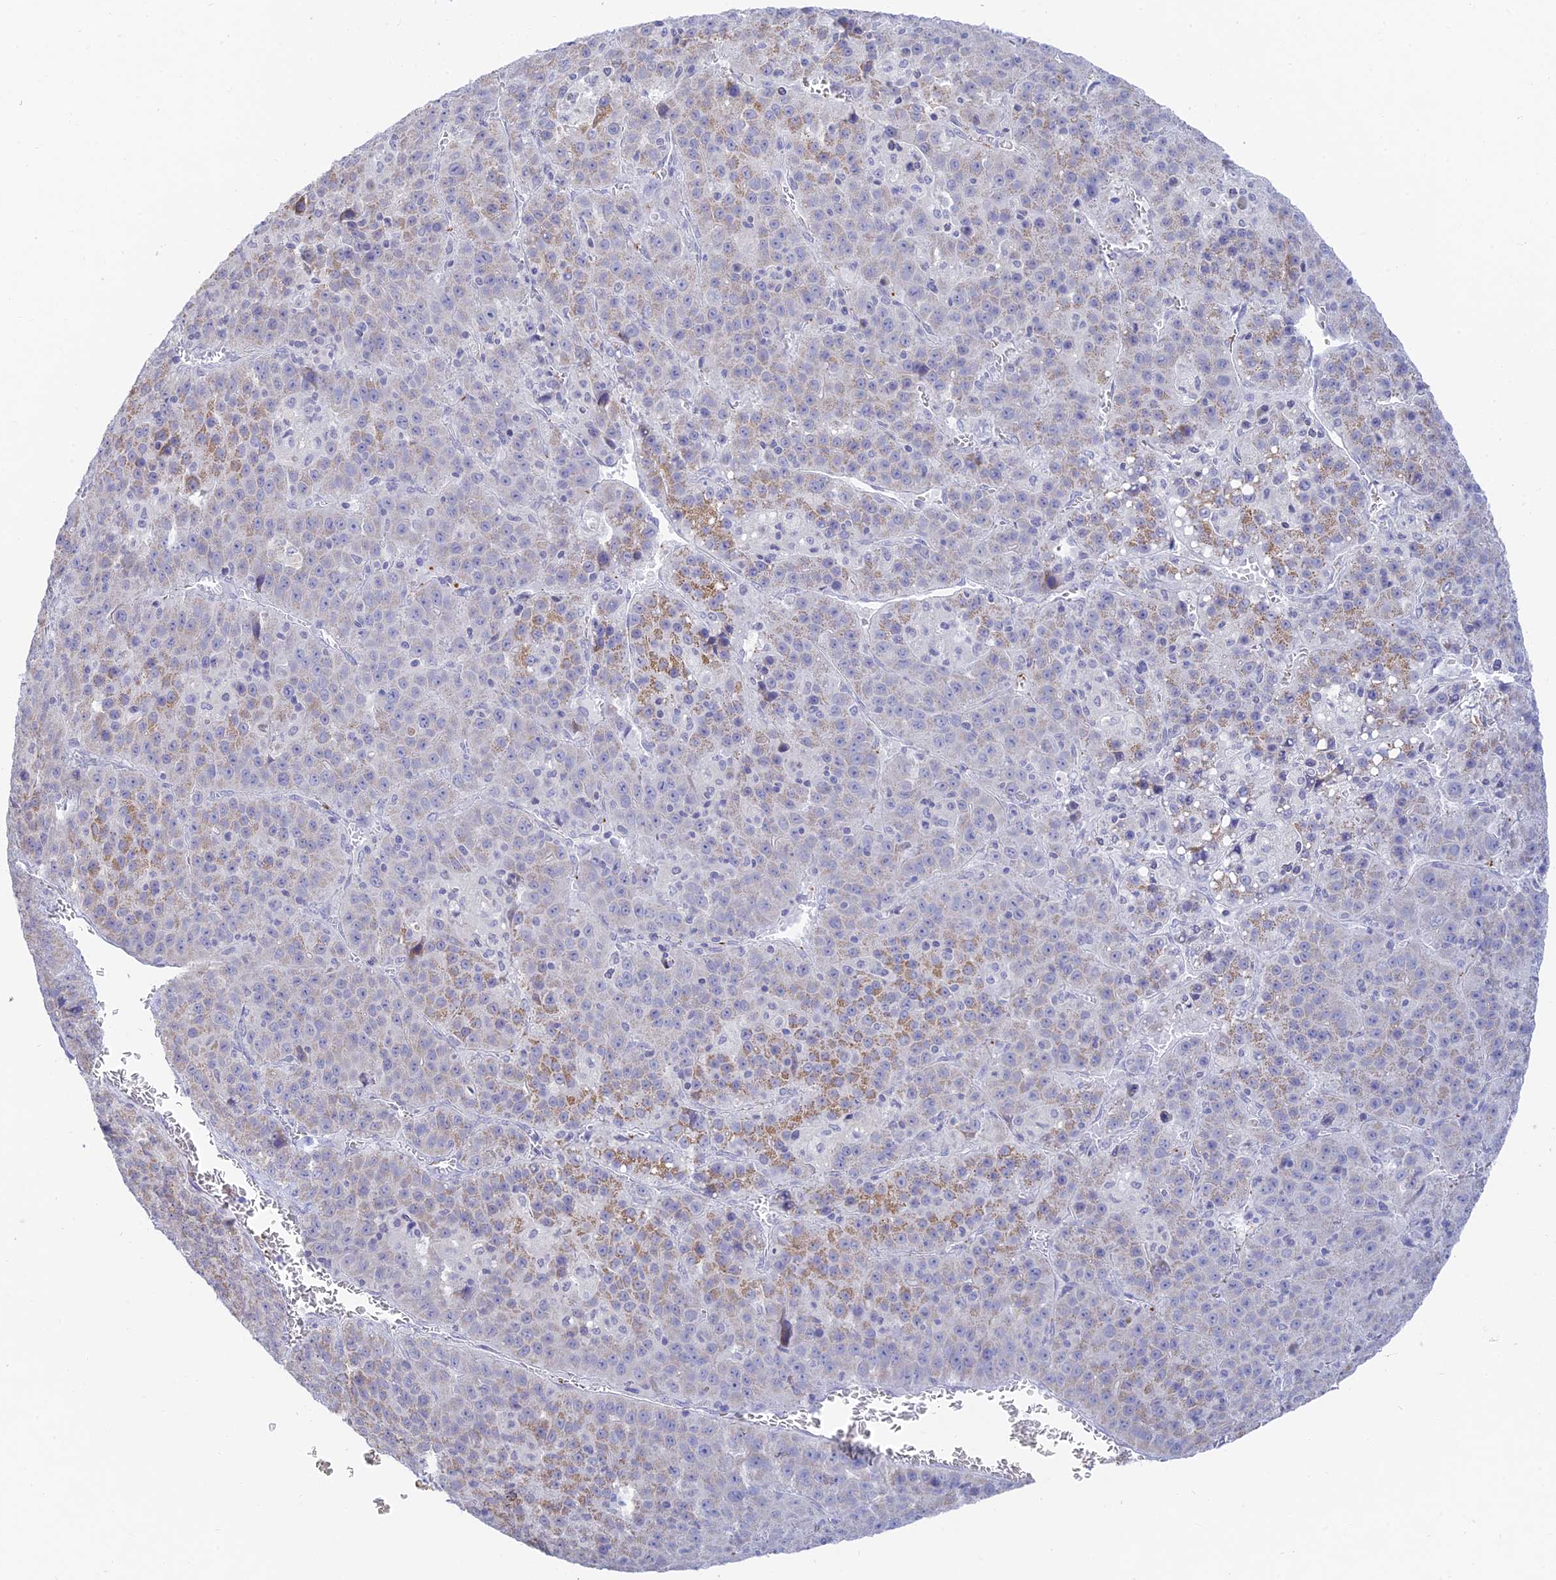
{"staining": {"intensity": "moderate", "quantity": "<25%", "location": "cytoplasmic/membranous"}, "tissue": "liver cancer", "cell_type": "Tumor cells", "image_type": "cancer", "snomed": [{"axis": "morphology", "description": "Carcinoma, Hepatocellular, NOS"}, {"axis": "topography", "description": "Liver"}], "caption": "Protein expression analysis of hepatocellular carcinoma (liver) exhibits moderate cytoplasmic/membranous staining in approximately <25% of tumor cells. (Stains: DAB (3,3'-diaminobenzidine) in brown, nuclei in blue, Microscopy: brightfield microscopy at high magnification).", "gene": "TMEM40", "patient": {"sex": "female", "age": 53}}